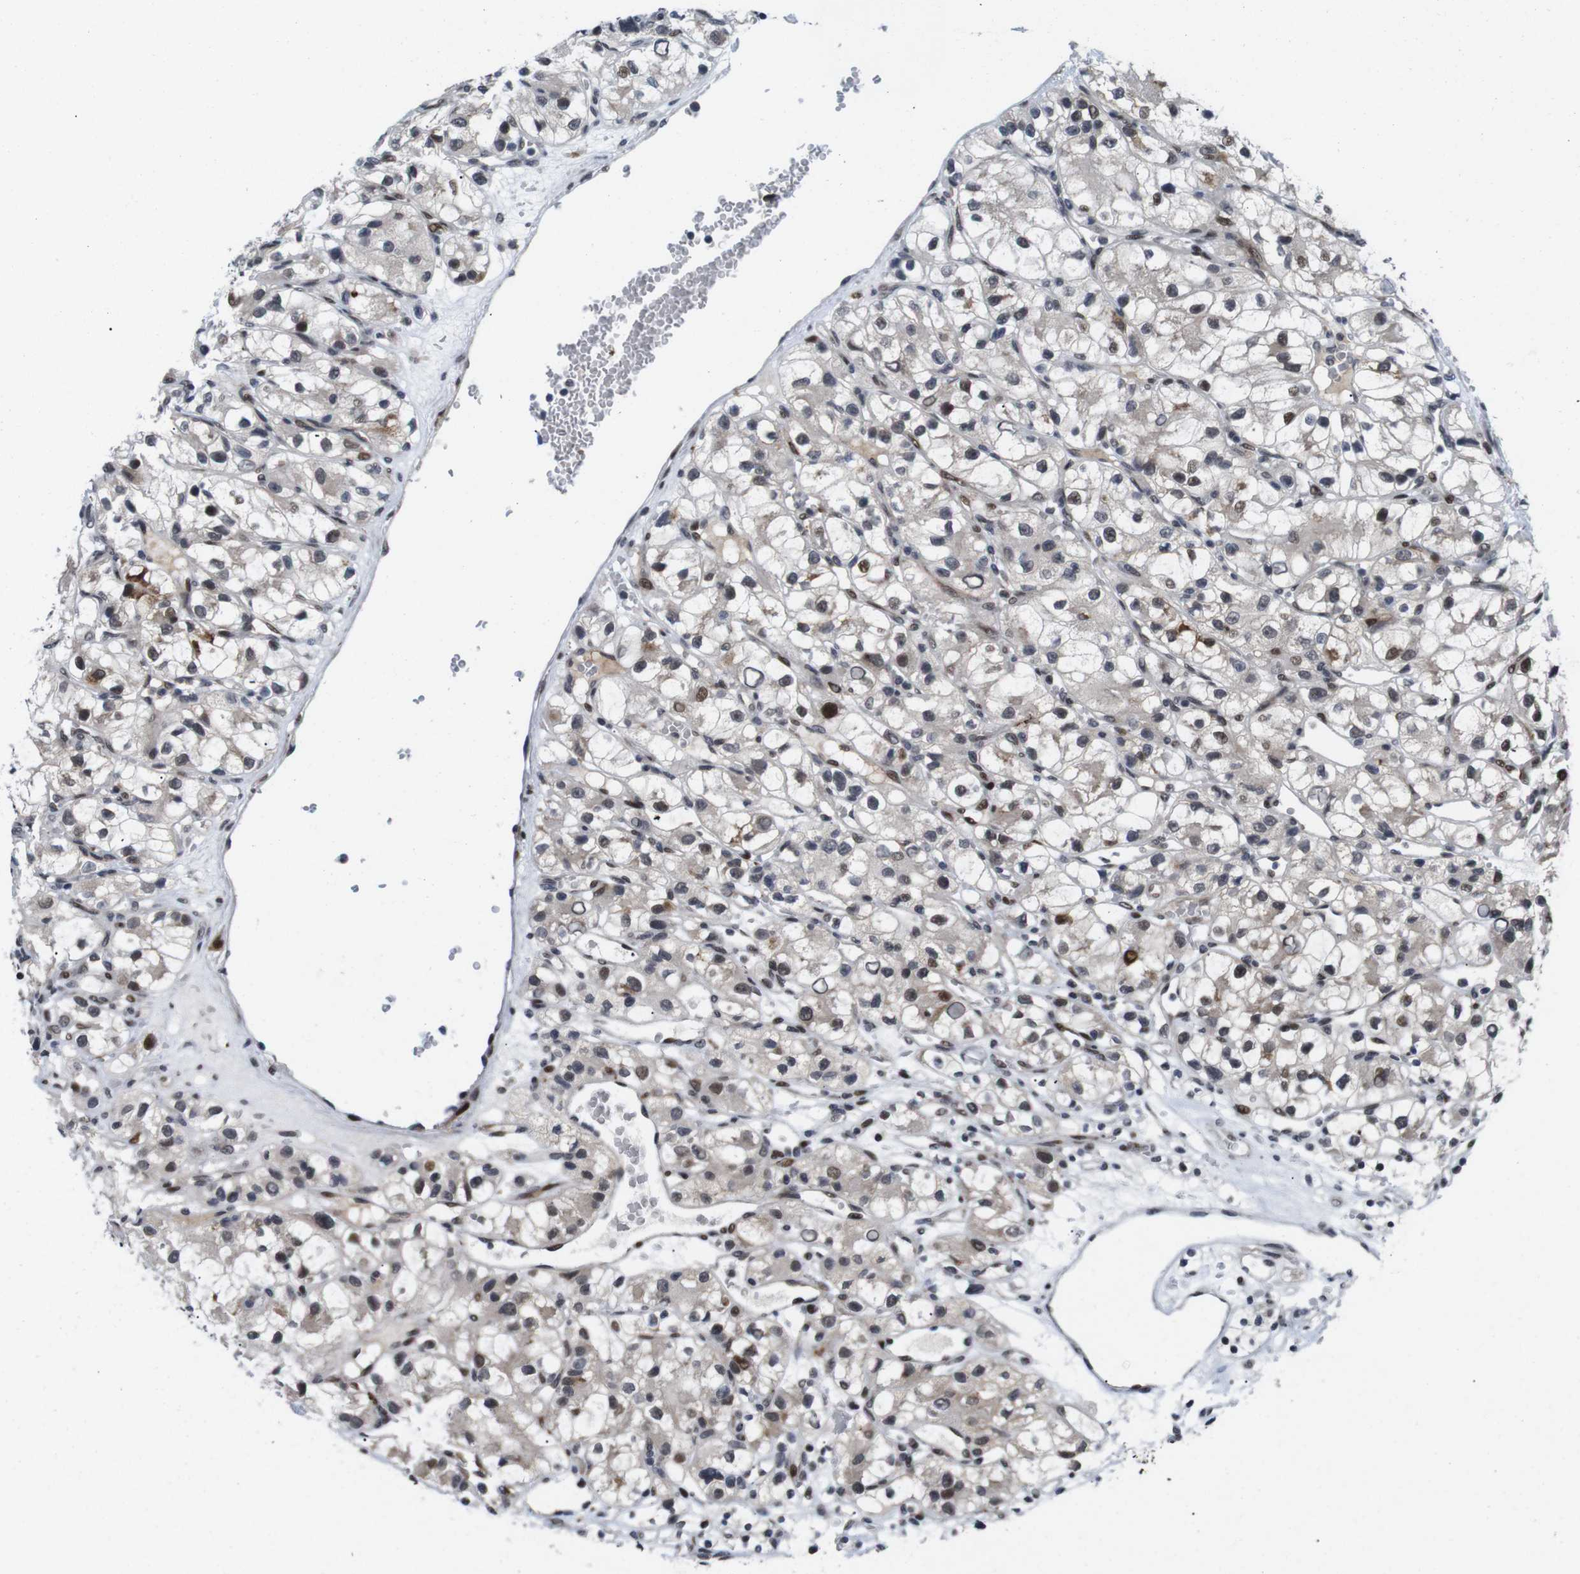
{"staining": {"intensity": "moderate", "quantity": "<25%", "location": "cytoplasmic/membranous,nuclear"}, "tissue": "renal cancer", "cell_type": "Tumor cells", "image_type": "cancer", "snomed": [{"axis": "morphology", "description": "Adenocarcinoma, NOS"}, {"axis": "topography", "description": "Kidney"}], "caption": "Immunohistochemistry of adenocarcinoma (renal) shows low levels of moderate cytoplasmic/membranous and nuclear positivity in approximately <25% of tumor cells.", "gene": "EIF4G1", "patient": {"sex": "female", "age": 57}}